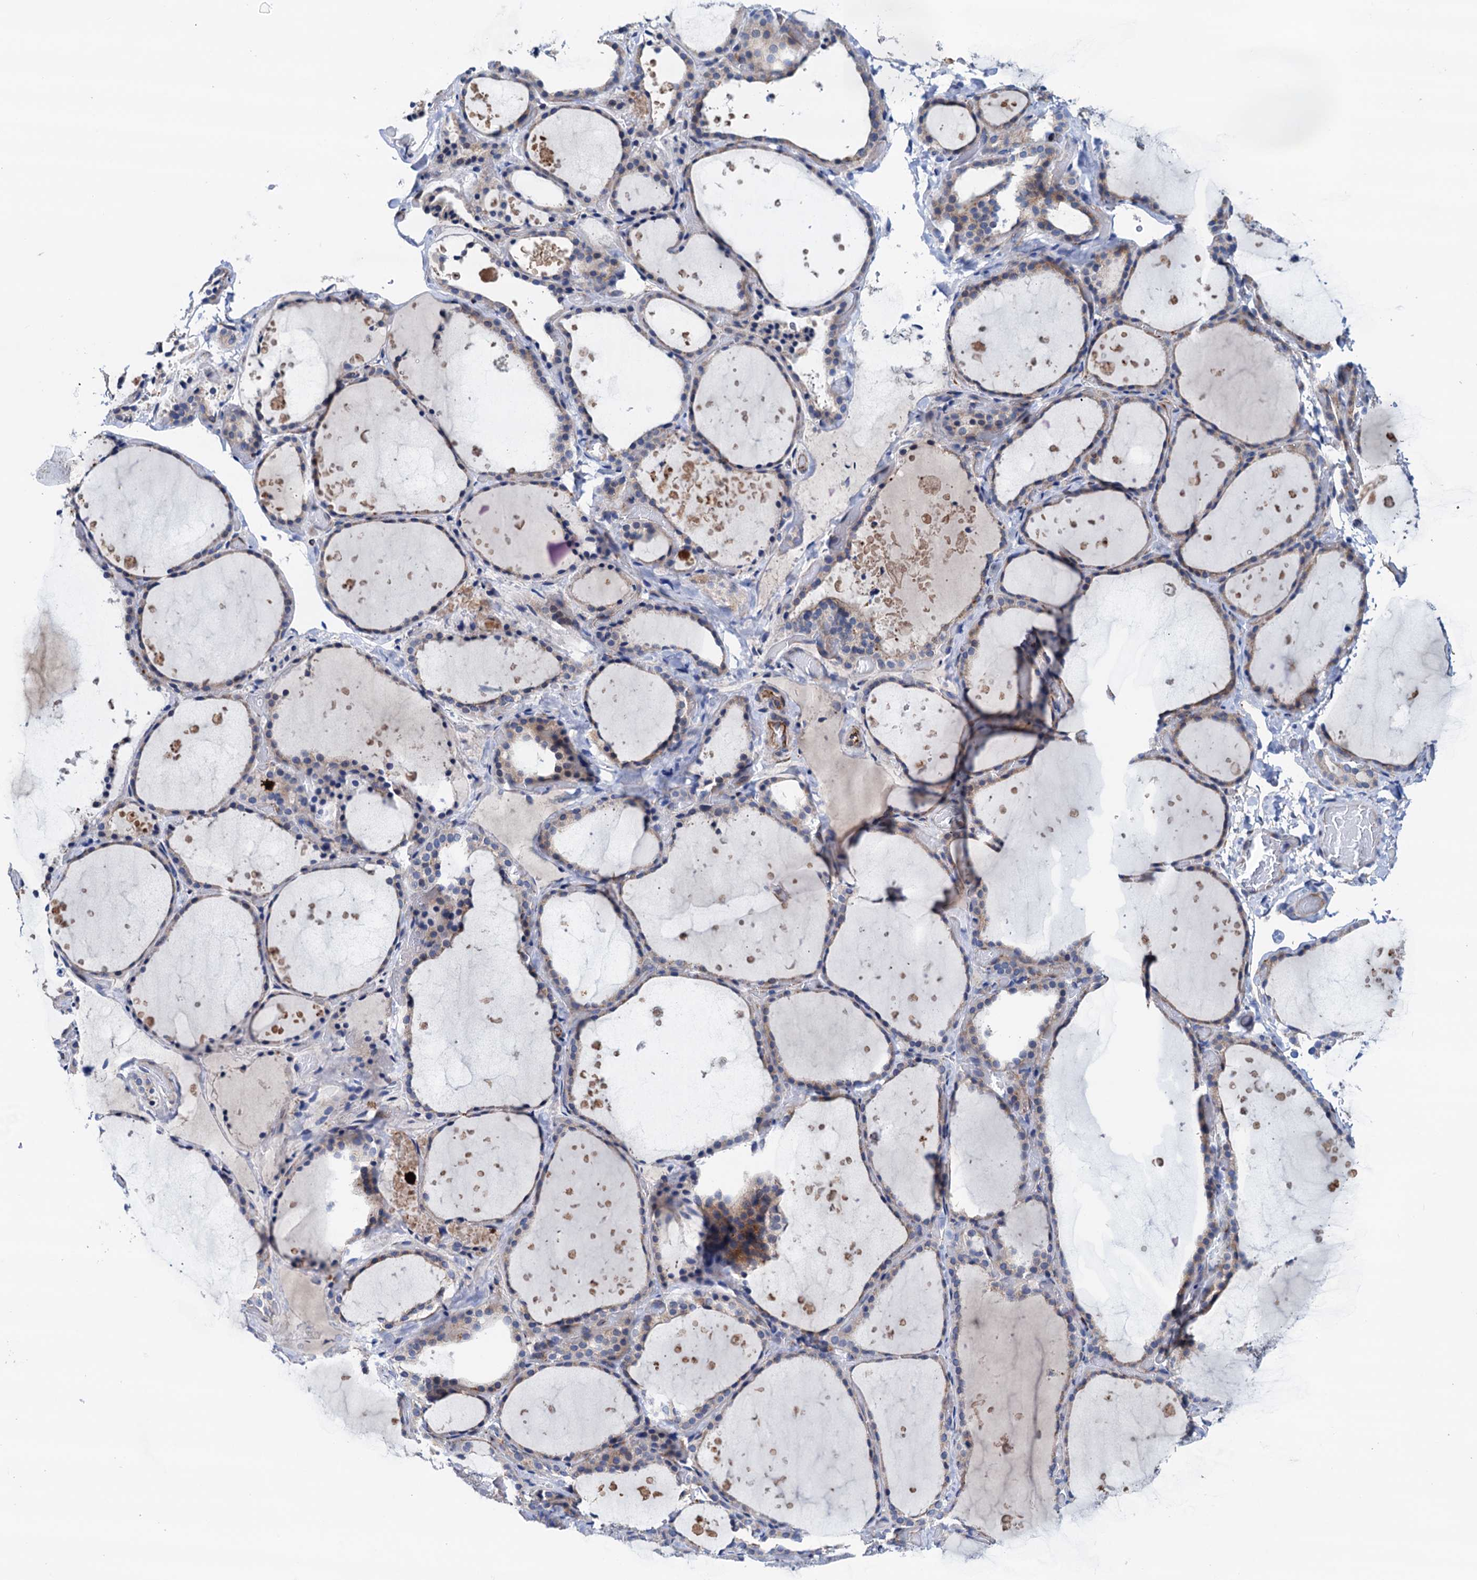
{"staining": {"intensity": "weak", "quantity": "<25%", "location": "cytoplasmic/membranous"}, "tissue": "thyroid gland", "cell_type": "Glandular cells", "image_type": "normal", "snomed": [{"axis": "morphology", "description": "Normal tissue, NOS"}, {"axis": "topography", "description": "Thyroid gland"}], "caption": "DAB immunohistochemical staining of normal thyroid gland exhibits no significant staining in glandular cells. (Brightfield microscopy of DAB (3,3'-diaminobenzidine) immunohistochemistry at high magnification).", "gene": "RASSF9", "patient": {"sex": "female", "age": 44}}